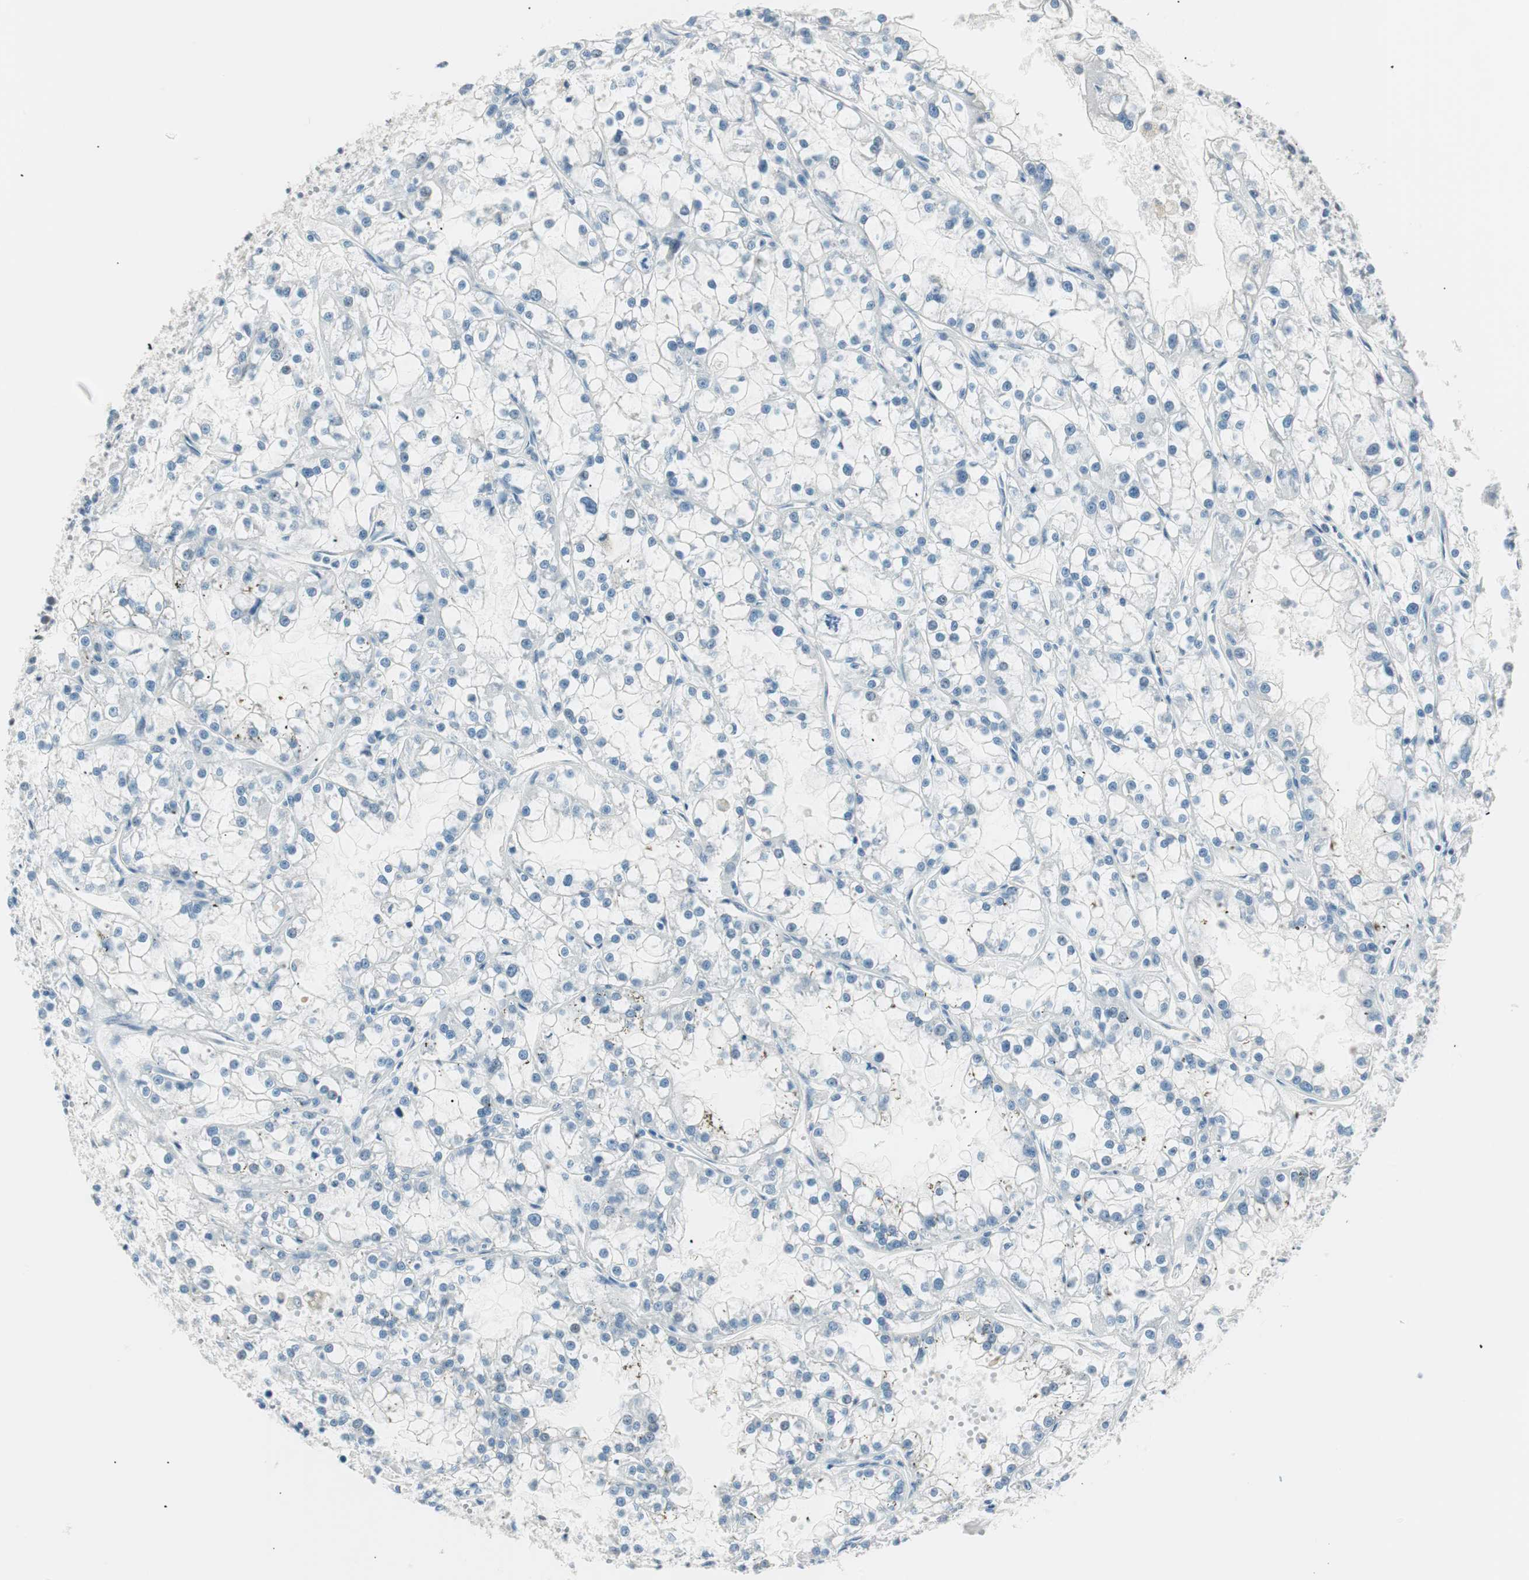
{"staining": {"intensity": "negative", "quantity": "none", "location": "none"}, "tissue": "renal cancer", "cell_type": "Tumor cells", "image_type": "cancer", "snomed": [{"axis": "morphology", "description": "Adenocarcinoma, NOS"}, {"axis": "topography", "description": "Kidney"}], "caption": "DAB (3,3'-diaminobenzidine) immunohistochemical staining of renal adenocarcinoma demonstrates no significant positivity in tumor cells.", "gene": "HOXB13", "patient": {"sex": "female", "age": 52}}